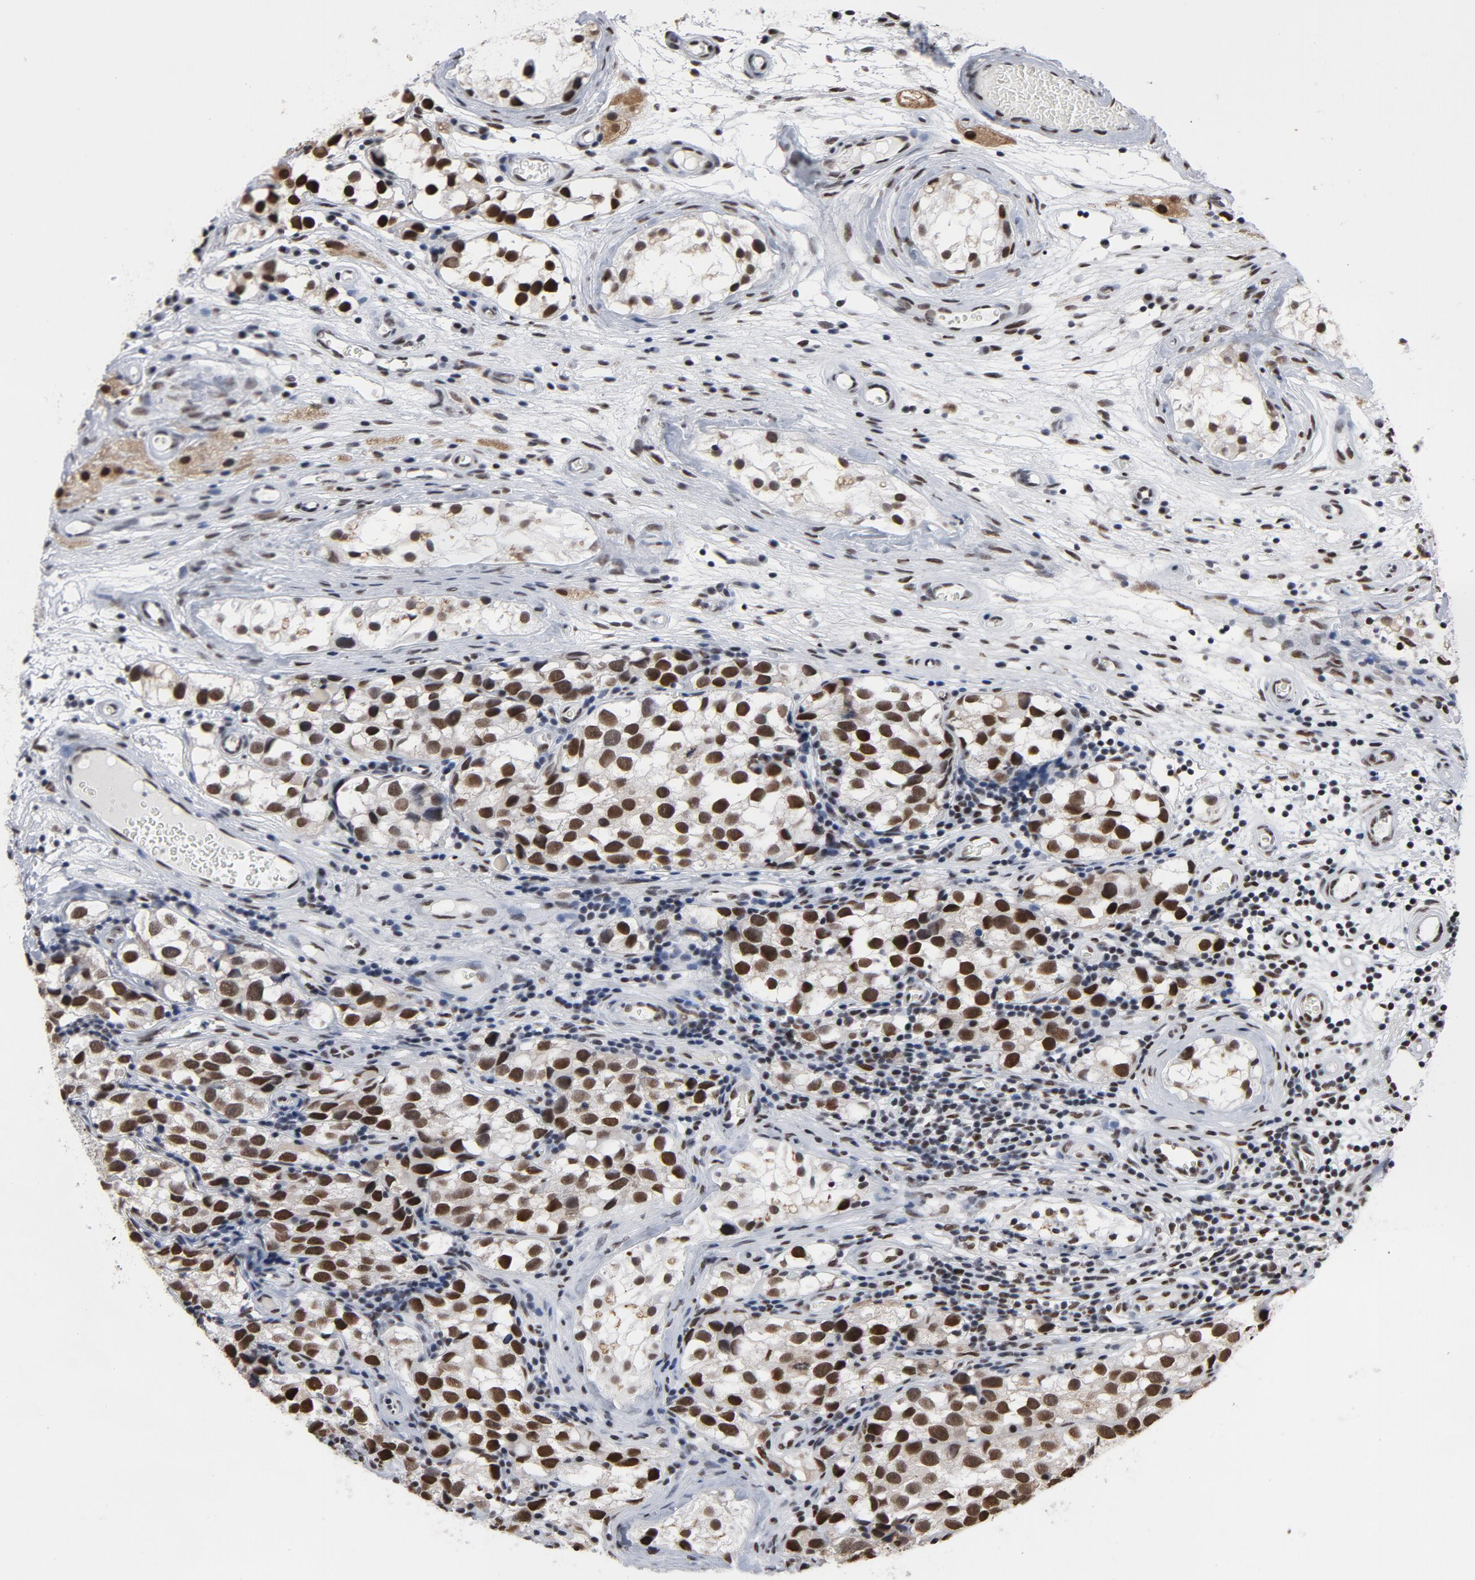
{"staining": {"intensity": "strong", "quantity": ">75%", "location": "nuclear"}, "tissue": "testis cancer", "cell_type": "Tumor cells", "image_type": "cancer", "snomed": [{"axis": "morphology", "description": "Seminoma, NOS"}, {"axis": "topography", "description": "Testis"}], "caption": "Strong nuclear protein expression is present in about >75% of tumor cells in testis cancer (seminoma).", "gene": "MRE11", "patient": {"sex": "male", "age": 39}}